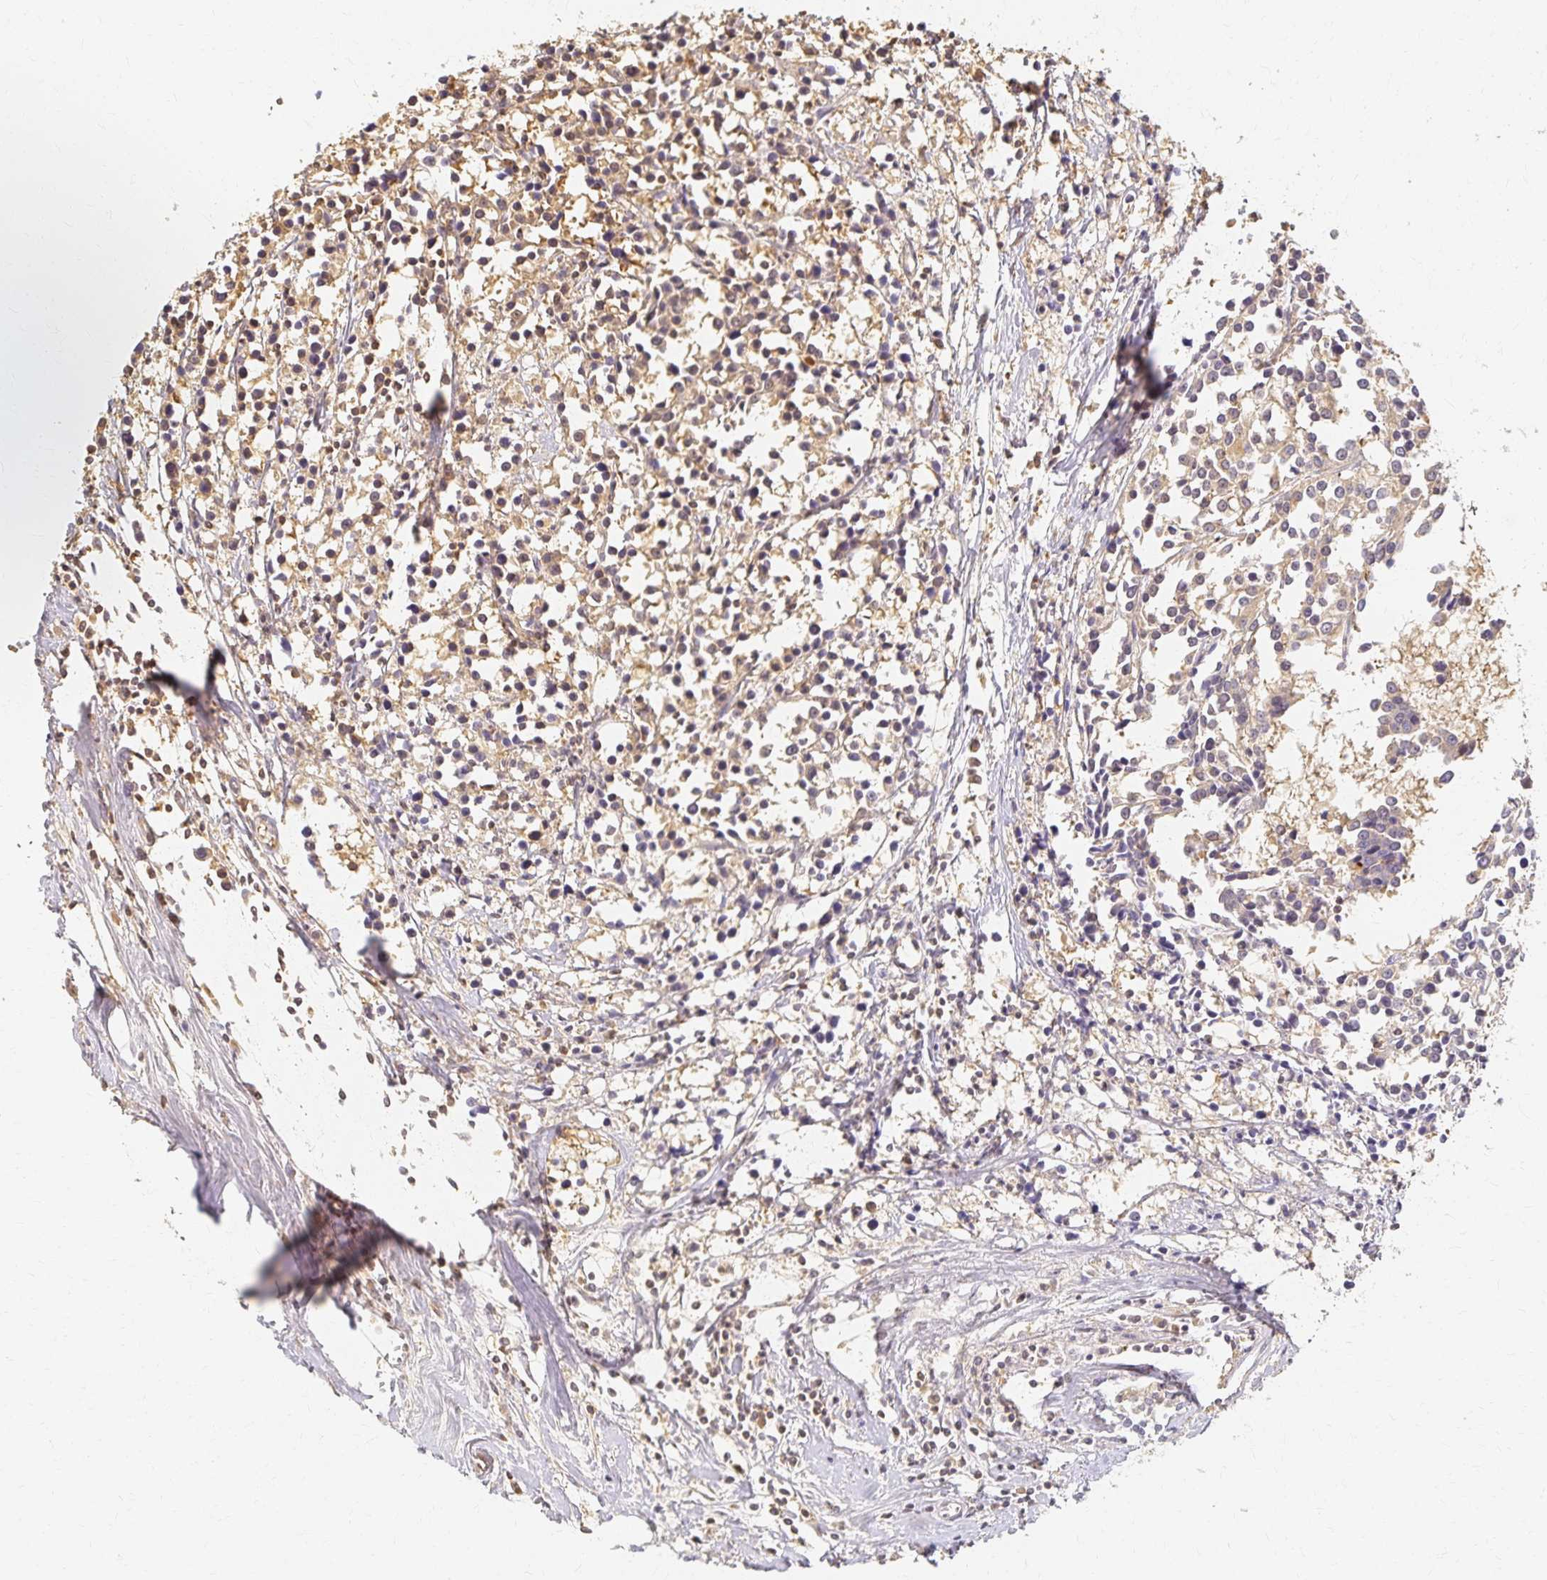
{"staining": {"intensity": "weak", "quantity": "25%-75%", "location": "cytoplasmic/membranous"}, "tissue": "breast cancer", "cell_type": "Tumor cells", "image_type": "cancer", "snomed": [{"axis": "morphology", "description": "Duct carcinoma"}, {"axis": "topography", "description": "Breast"}], "caption": "This is a photomicrograph of immunohistochemistry (IHC) staining of breast invasive ductal carcinoma, which shows weak positivity in the cytoplasmic/membranous of tumor cells.", "gene": "AZGP1", "patient": {"sex": "female", "age": 80}}